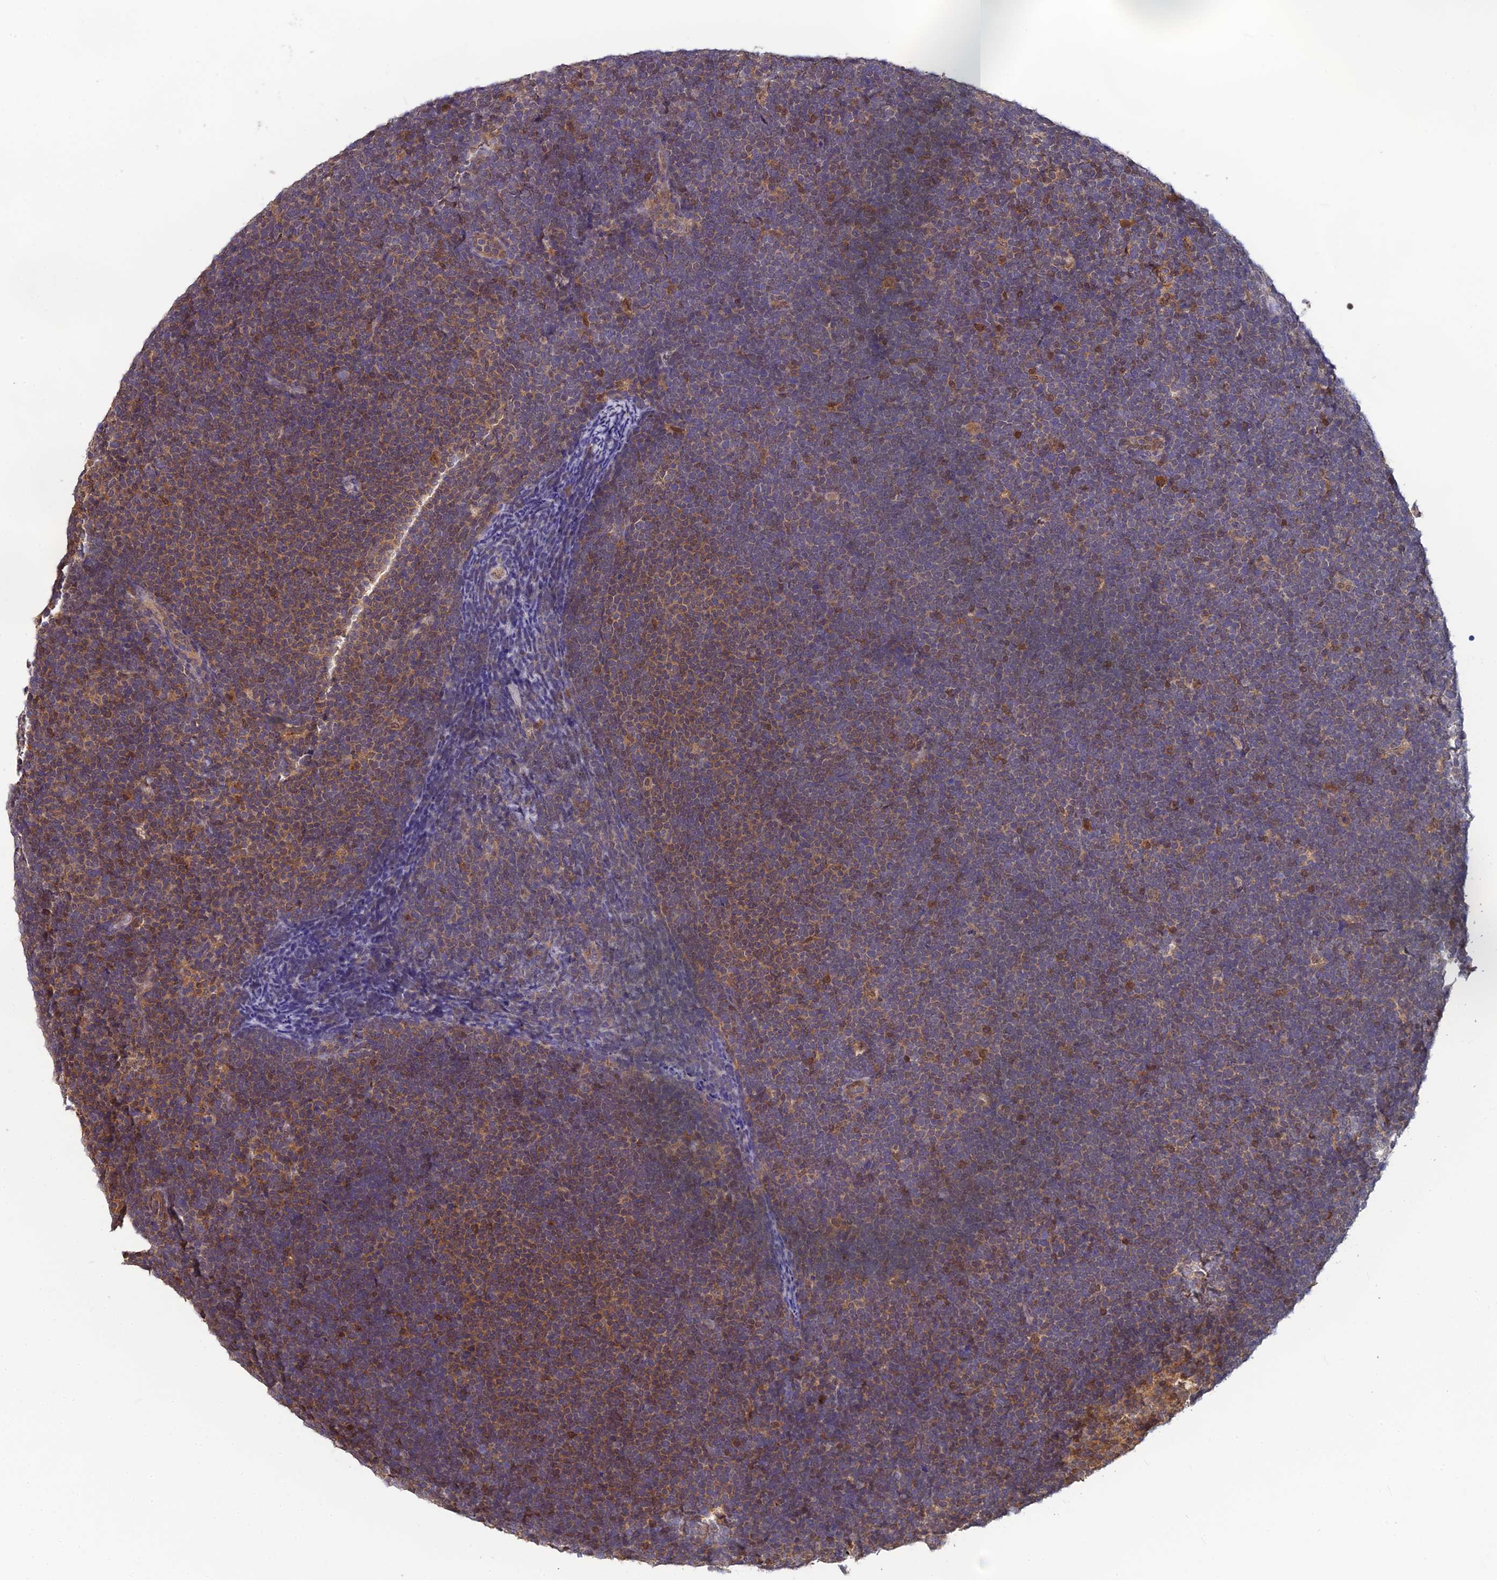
{"staining": {"intensity": "weak", "quantity": "25%-75%", "location": "cytoplasmic/membranous"}, "tissue": "lymphoma", "cell_type": "Tumor cells", "image_type": "cancer", "snomed": [{"axis": "morphology", "description": "Malignant lymphoma, non-Hodgkin's type, High grade"}, {"axis": "topography", "description": "Lymph node"}], "caption": "Immunohistochemical staining of human high-grade malignant lymphoma, non-Hodgkin's type reveals low levels of weak cytoplasmic/membranous protein expression in about 25%-75% of tumor cells. Immunohistochemistry stains the protein of interest in brown and the nuclei are stained blue.", "gene": "HINT1", "patient": {"sex": "male", "age": 13}}